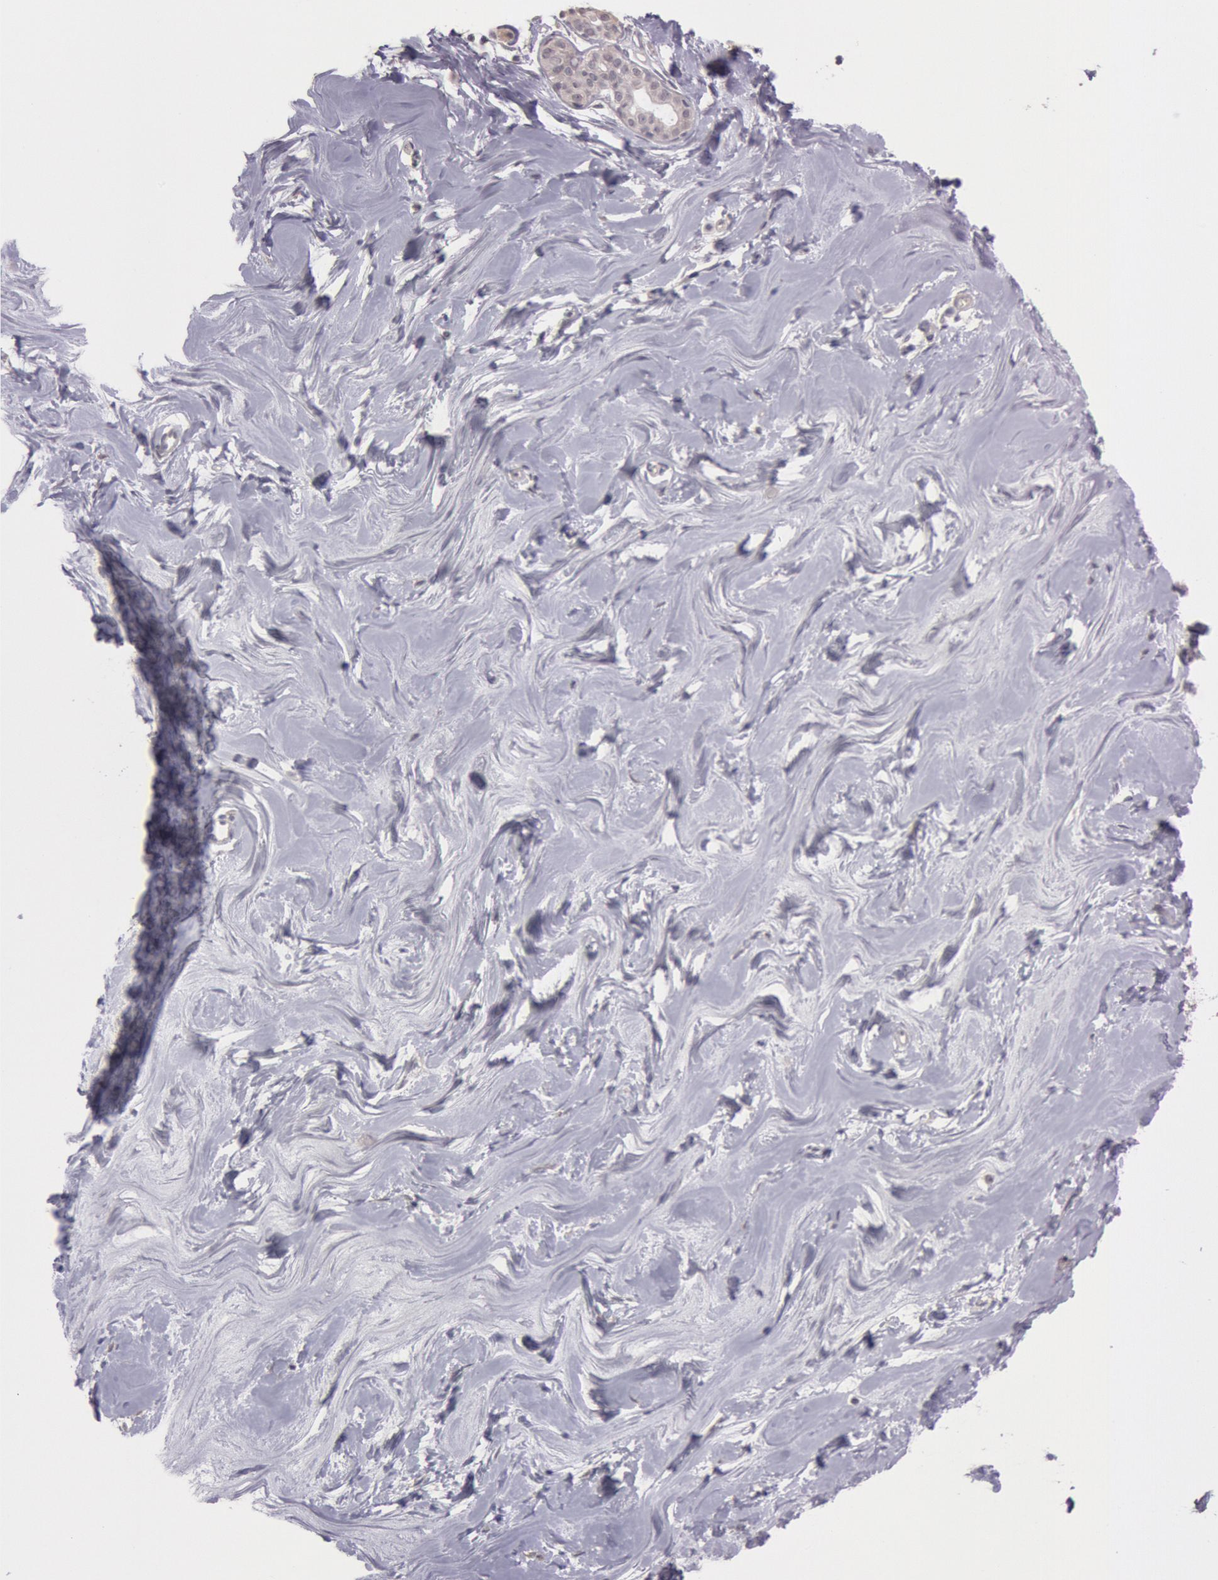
{"staining": {"intensity": "negative", "quantity": "none", "location": "none"}, "tissue": "breast", "cell_type": "Adipocytes", "image_type": "normal", "snomed": [{"axis": "morphology", "description": "Normal tissue, NOS"}, {"axis": "topography", "description": "Breast"}], "caption": "An immunohistochemistry (IHC) micrograph of unremarkable breast is shown. There is no staining in adipocytes of breast.", "gene": "KDM6A", "patient": {"sex": "female", "age": 22}}